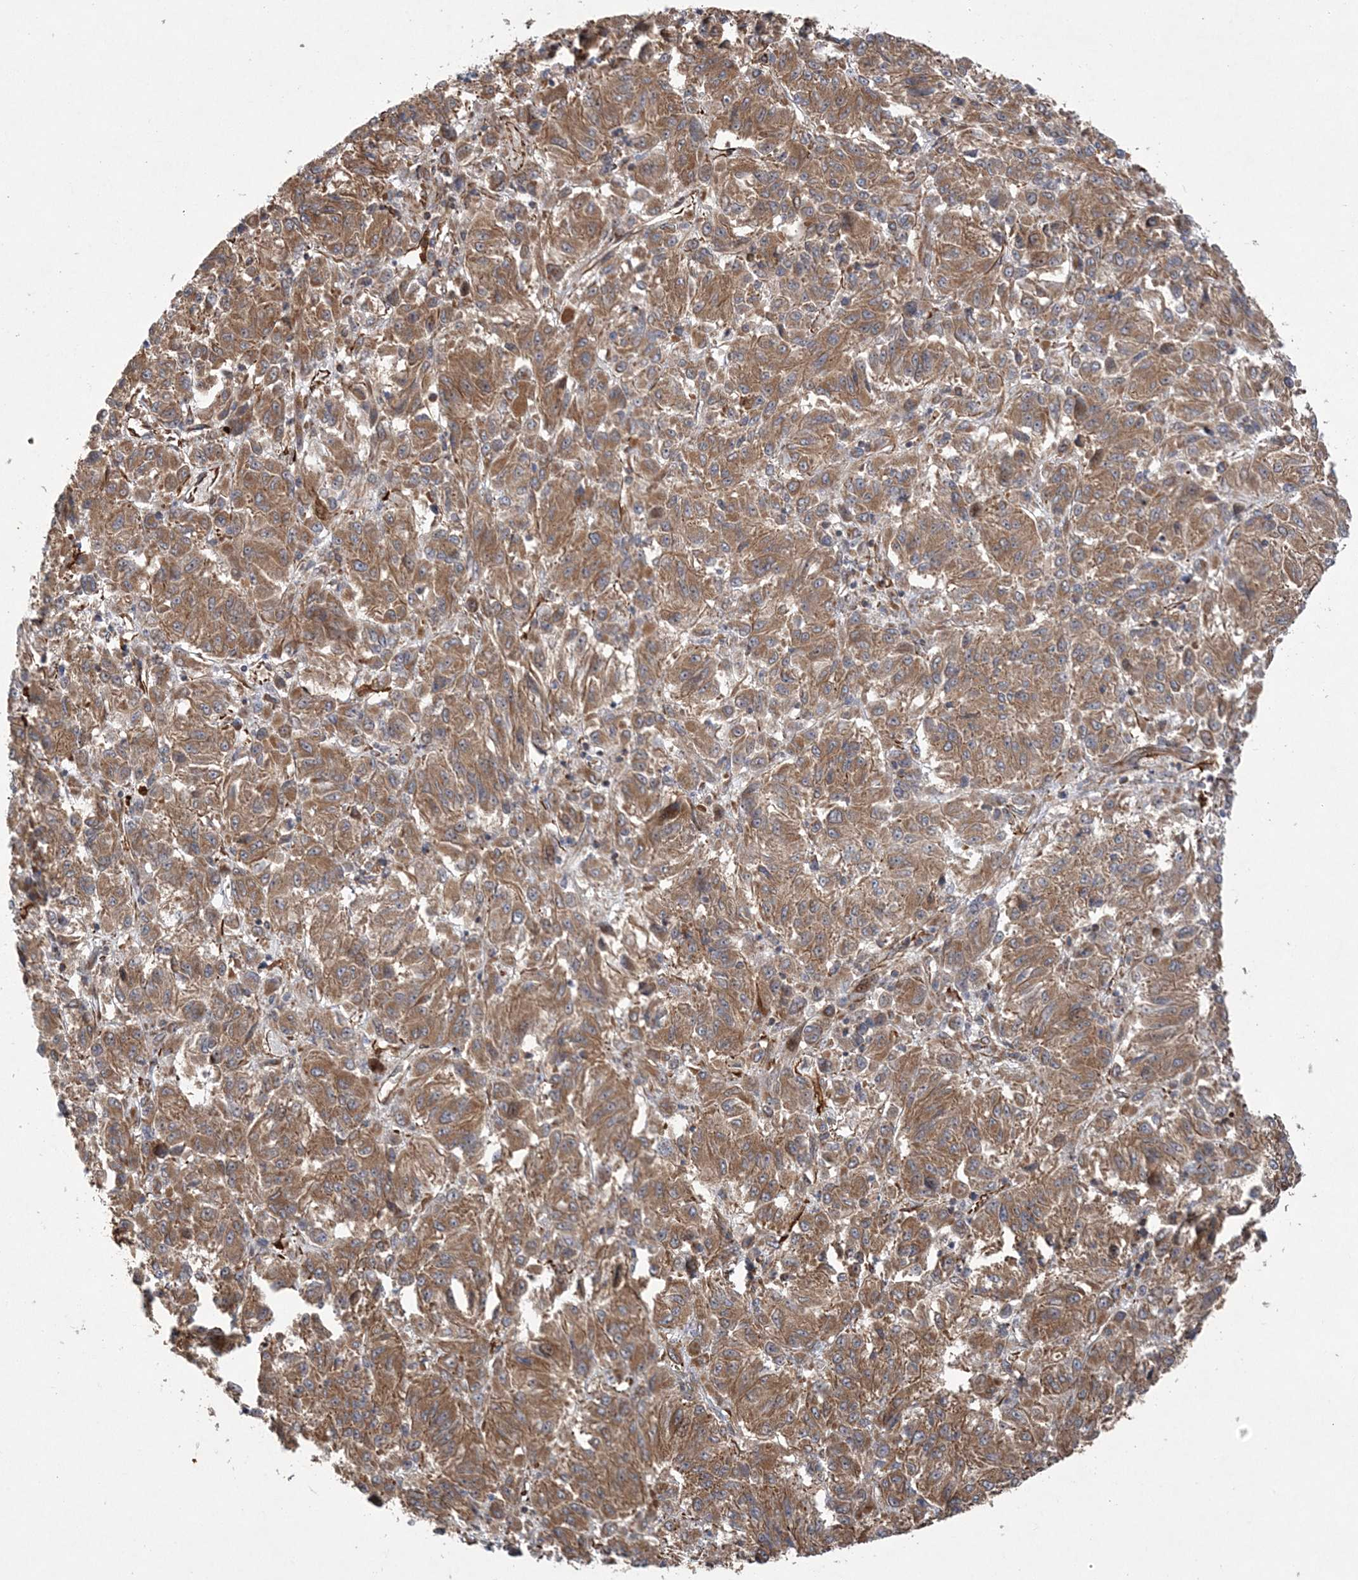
{"staining": {"intensity": "moderate", "quantity": ">75%", "location": "cytoplasmic/membranous"}, "tissue": "melanoma", "cell_type": "Tumor cells", "image_type": "cancer", "snomed": [{"axis": "morphology", "description": "Malignant melanoma, Metastatic site"}, {"axis": "topography", "description": "Lung"}], "caption": "Melanoma stained with a protein marker demonstrates moderate staining in tumor cells.", "gene": "FAM114A2", "patient": {"sex": "male", "age": 64}}